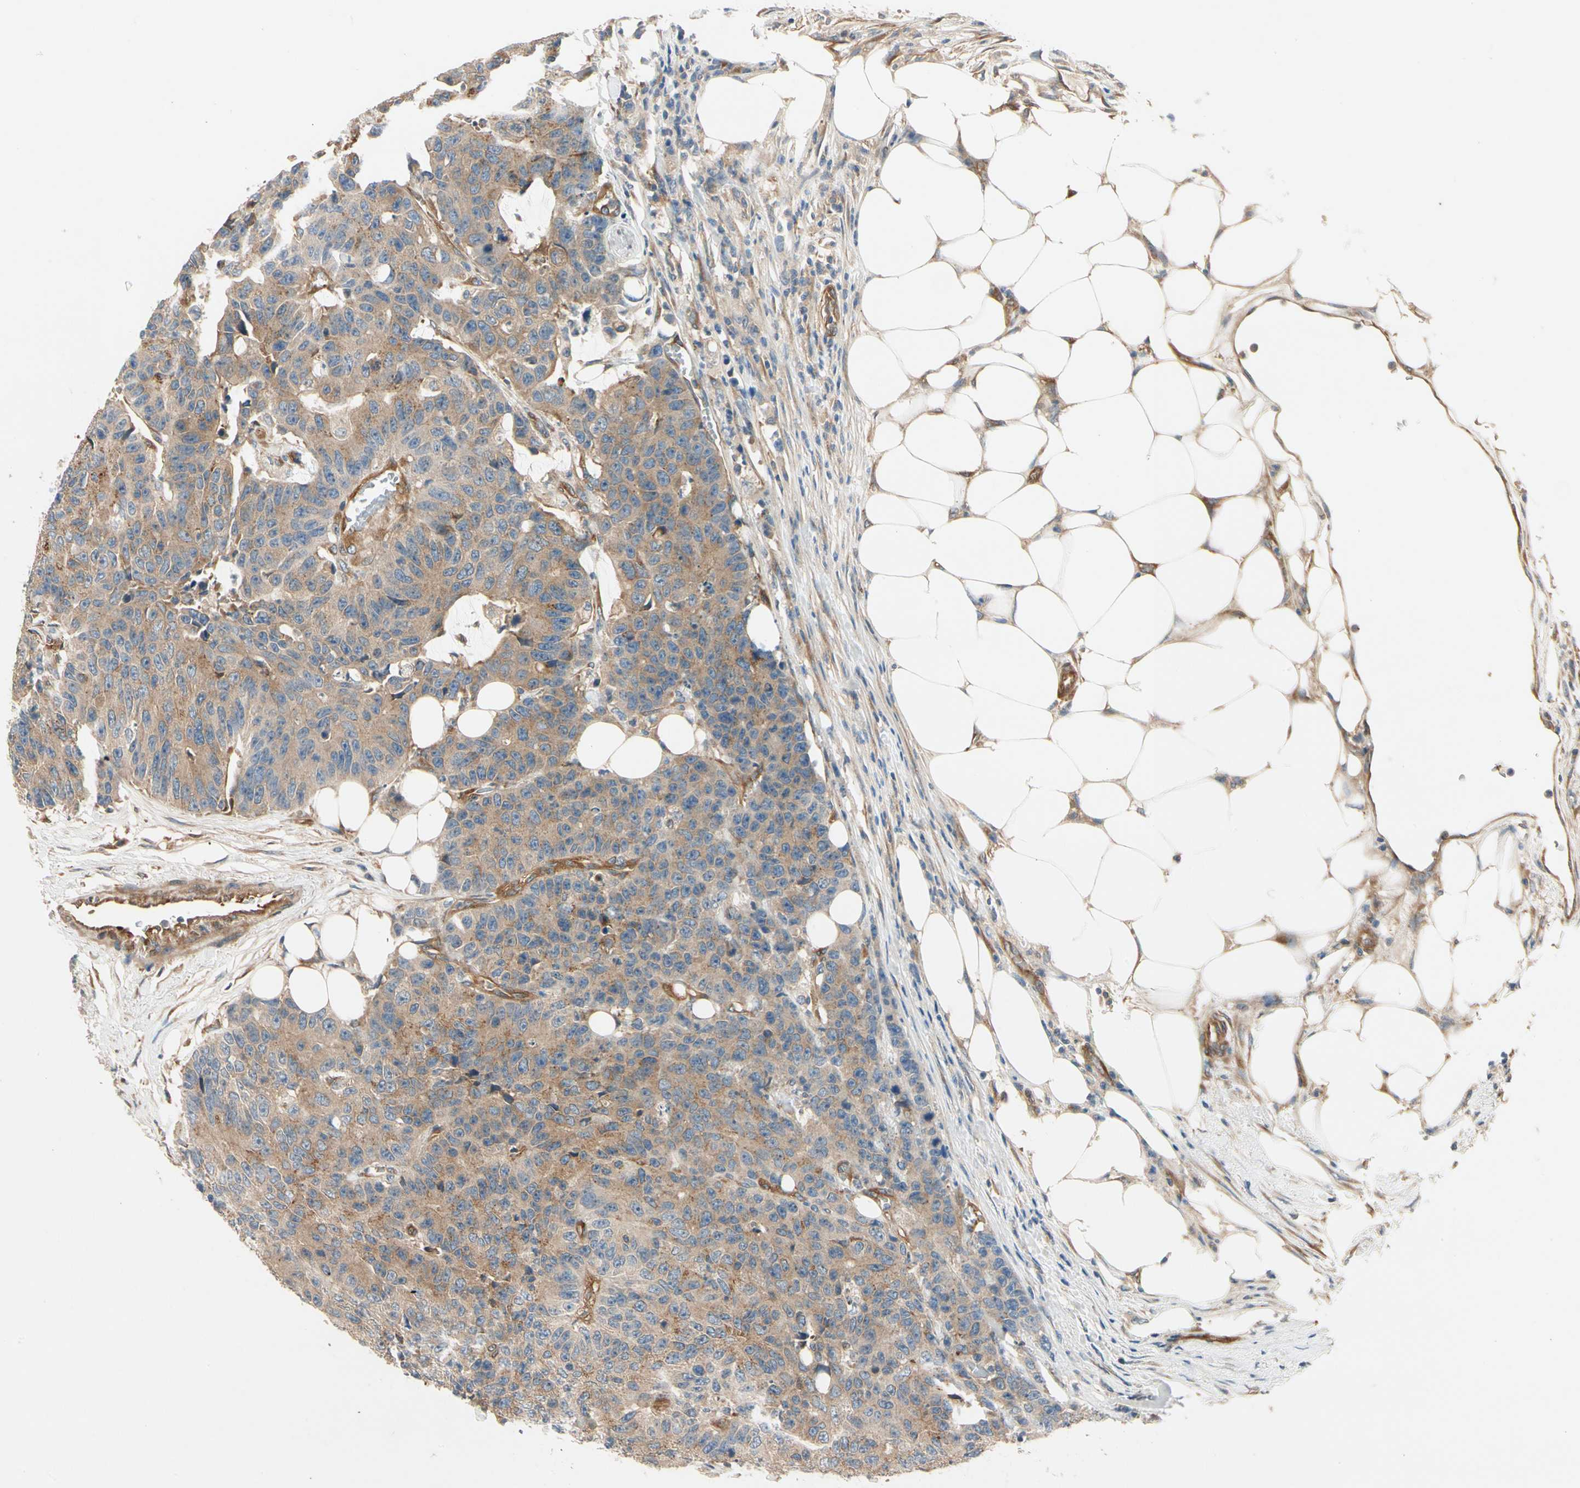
{"staining": {"intensity": "moderate", "quantity": ">75%", "location": "cytoplasmic/membranous"}, "tissue": "colorectal cancer", "cell_type": "Tumor cells", "image_type": "cancer", "snomed": [{"axis": "morphology", "description": "Adenocarcinoma, NOS"}, {"axis": "topography", "description": "Colon"}], "caption": "Colorectal cancer (adenocarcinoma) tissue shows moderate cytoplasmic/membranous expression in approximately >75% of tumor cells", "gene": "ROCK2", "patient": {"sex": "female", "age": 86}}